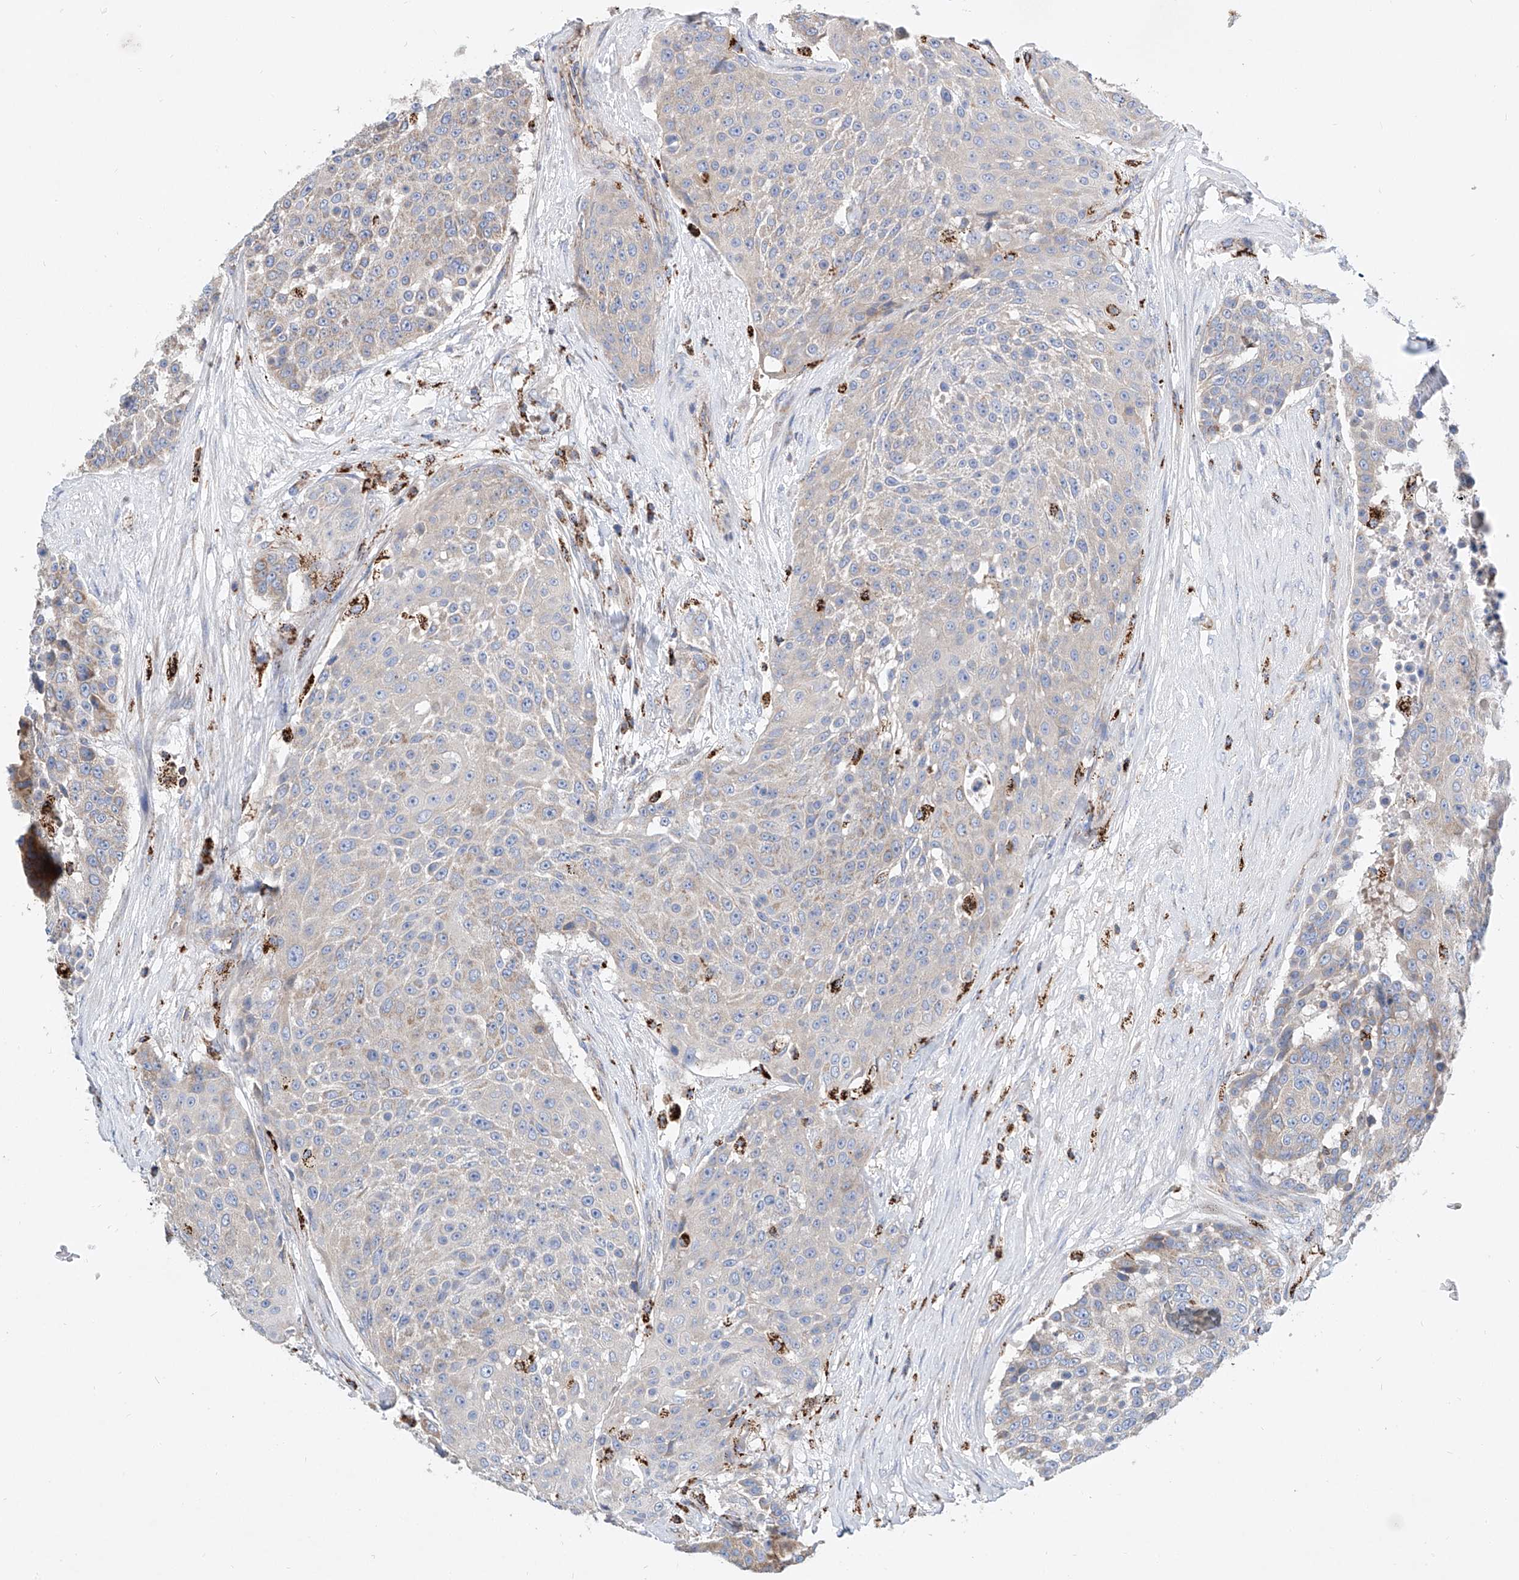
{"staining": {"intensity": "negative", "quantity": "none", "location": "none"}, "tissue": "urothelial cancer", "cell_type": "Tumor cells", "image_type": "cancer", "snomed": [{"axis": "morphology", "description": "Urothelial carcinoma, High grade"}, {"axis": "topography", "description": "Urinary bladder"}], "caption": "Immunohistochemistry (IHC) image of human urothelial cancer stained for a protein (brown), which demonstrates no expression in tumor cells.", "gene": "CPNE5", "patient": {"sex": "female", "age": 63}}